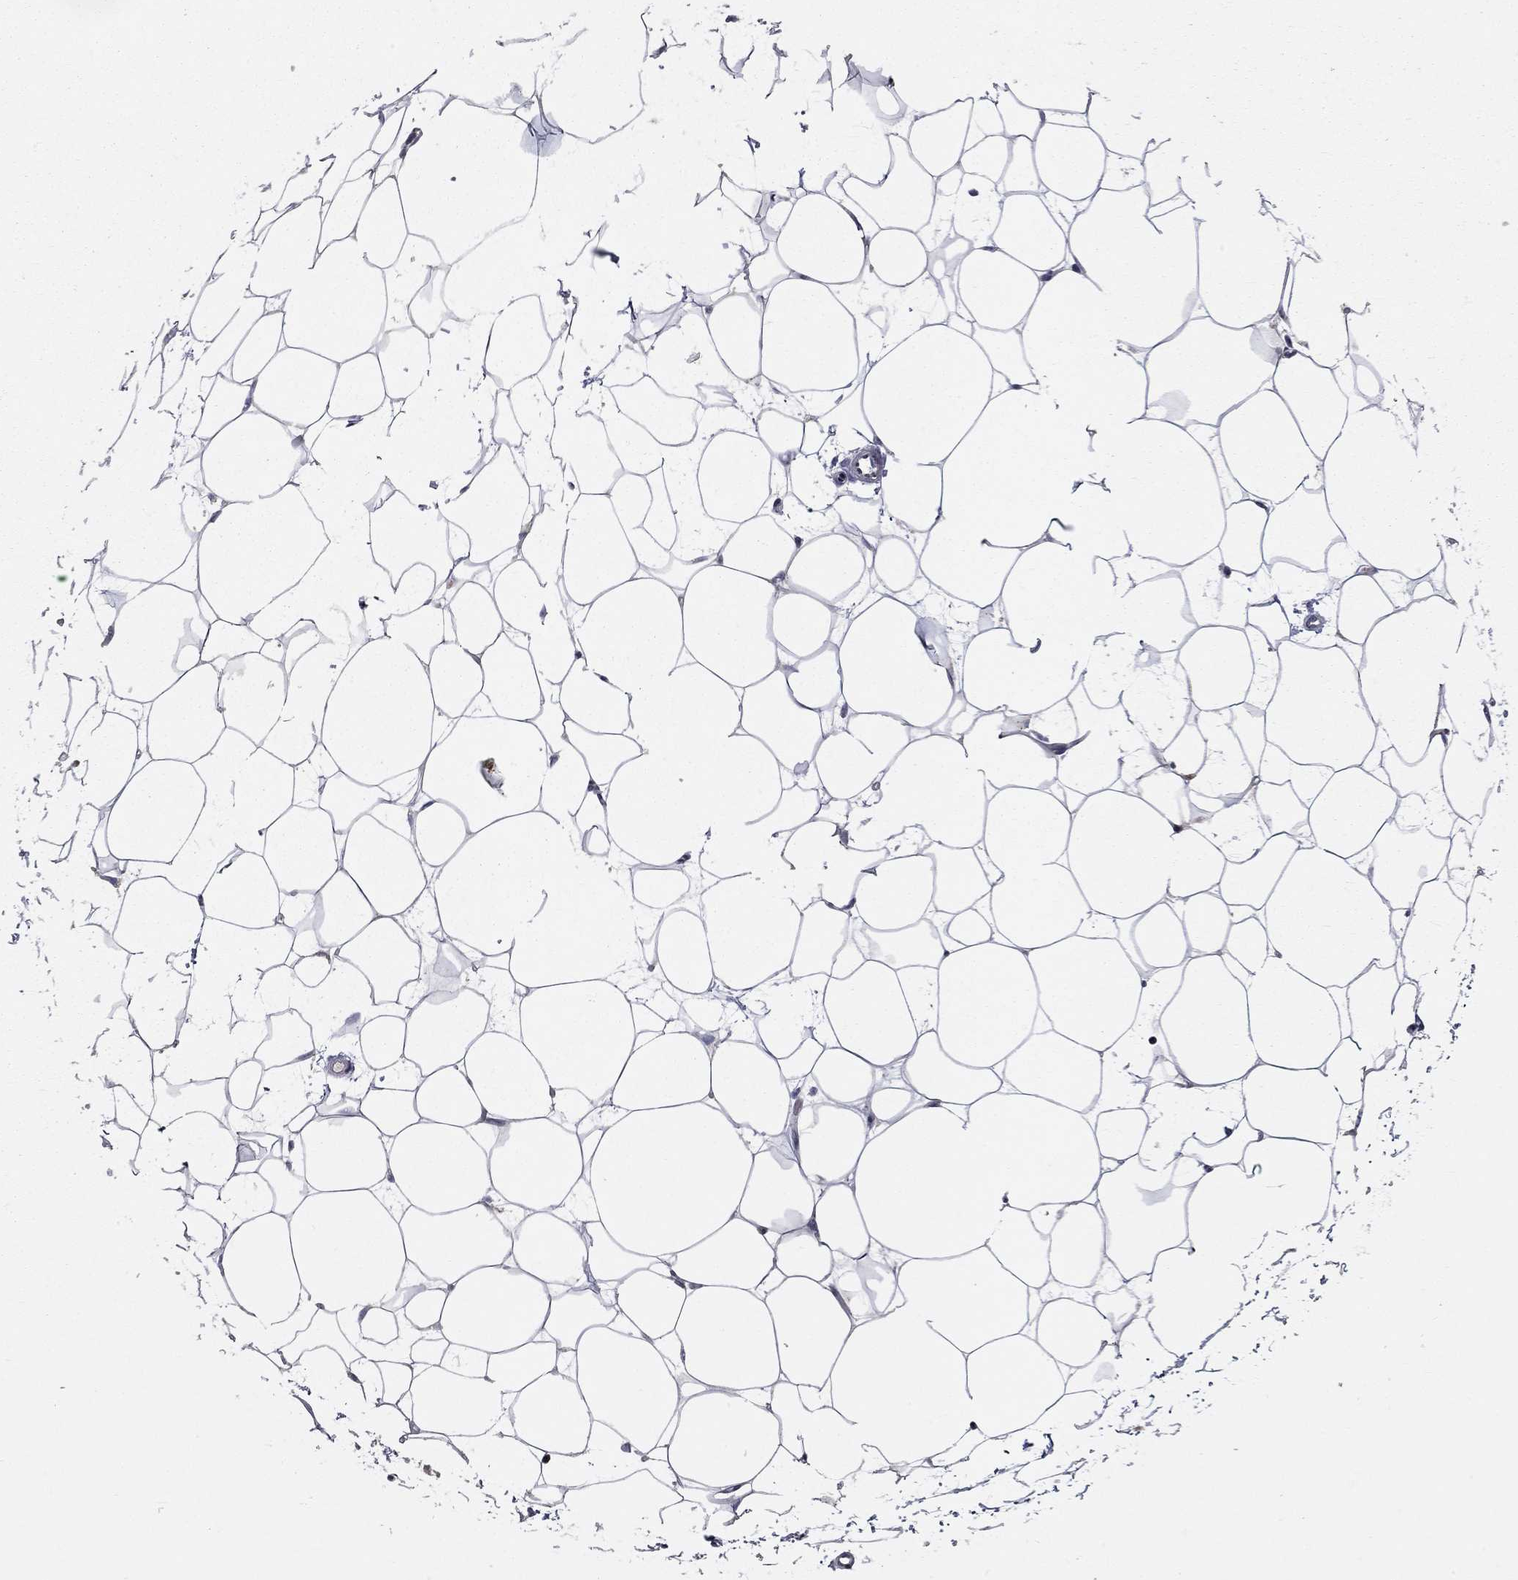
{"staining": {"intensity": "negative", "quantity": "none", "location": "none"}, "tissue": "breast", "cell_type": "Adipocytes", "image_type": "normal", "snomed": [{"axis": "morphology", "description": "Normal tissue, NOS"}, {"axis": "topography", "description": "Breast"}], "caption": "Immunohistochemical staining of unremarkable breast exhibits no significant positivity in adipocytes. (DAB (3,3'-diaminobenzidine) immunohistochemistry, high magnification).", "gene": "ERN2", "patient": {"sex": "female", "age": 37}}